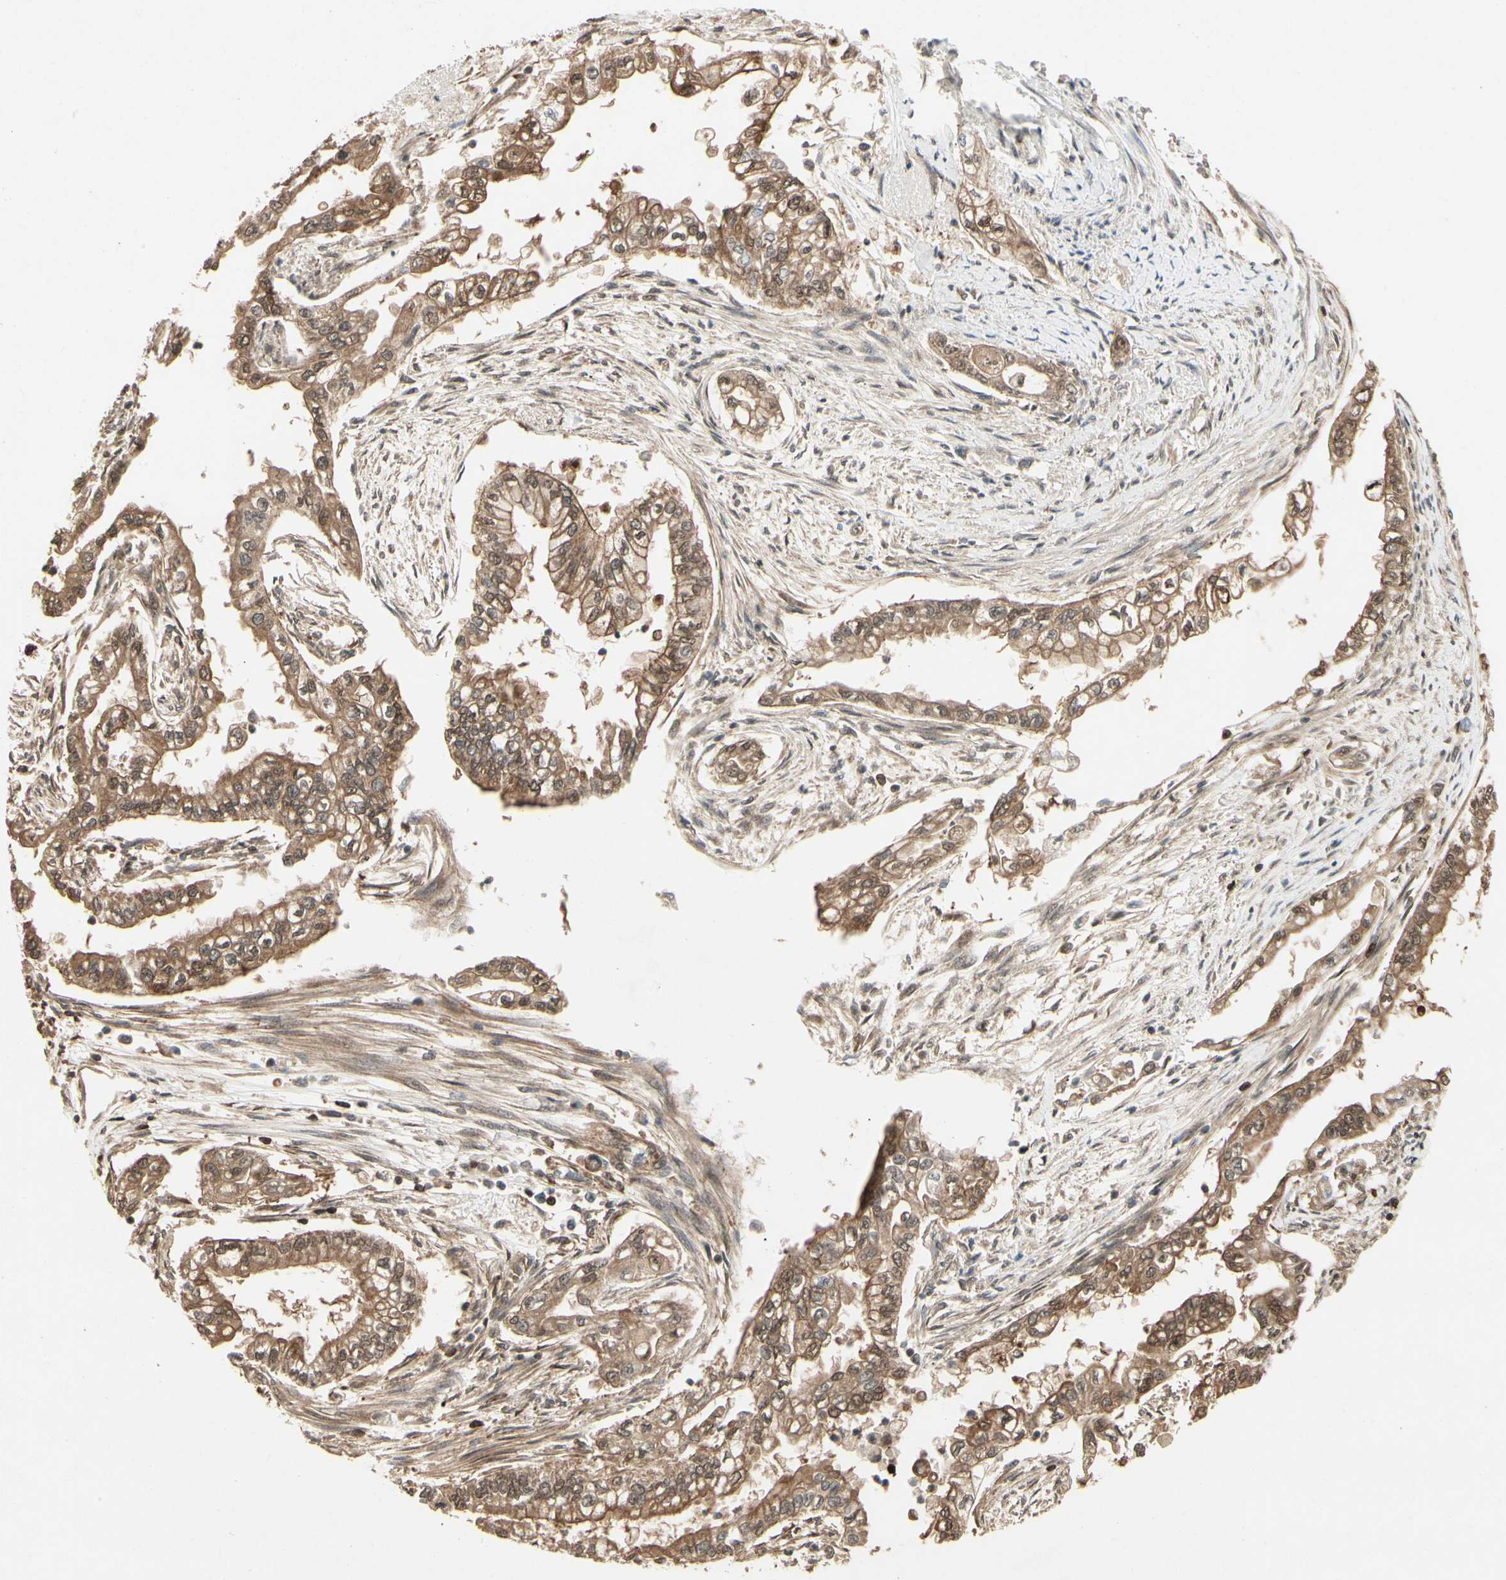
{"staining": {"intensity": "moderate", "quantity": ">75%", "location": "cytoplasmic/membranous,nuclear"}, "tissue": "pancreatic cancer", "cell_type": "Tumor cells", "image_type": "cancer", "snomed": [{"axis": "morphology", "description": "Normal tissue, NOS"}, {"axis": "topography", "description": "Pancreas"}], "caption": "A micrograph of human pancreatic cancer stained for a protein reveals moderate cytoplasmic/membranous and nuclear brown staining in tumor cells.", "gene": "YWHAQ", "patient": {"sex": "male", "age": 42}}